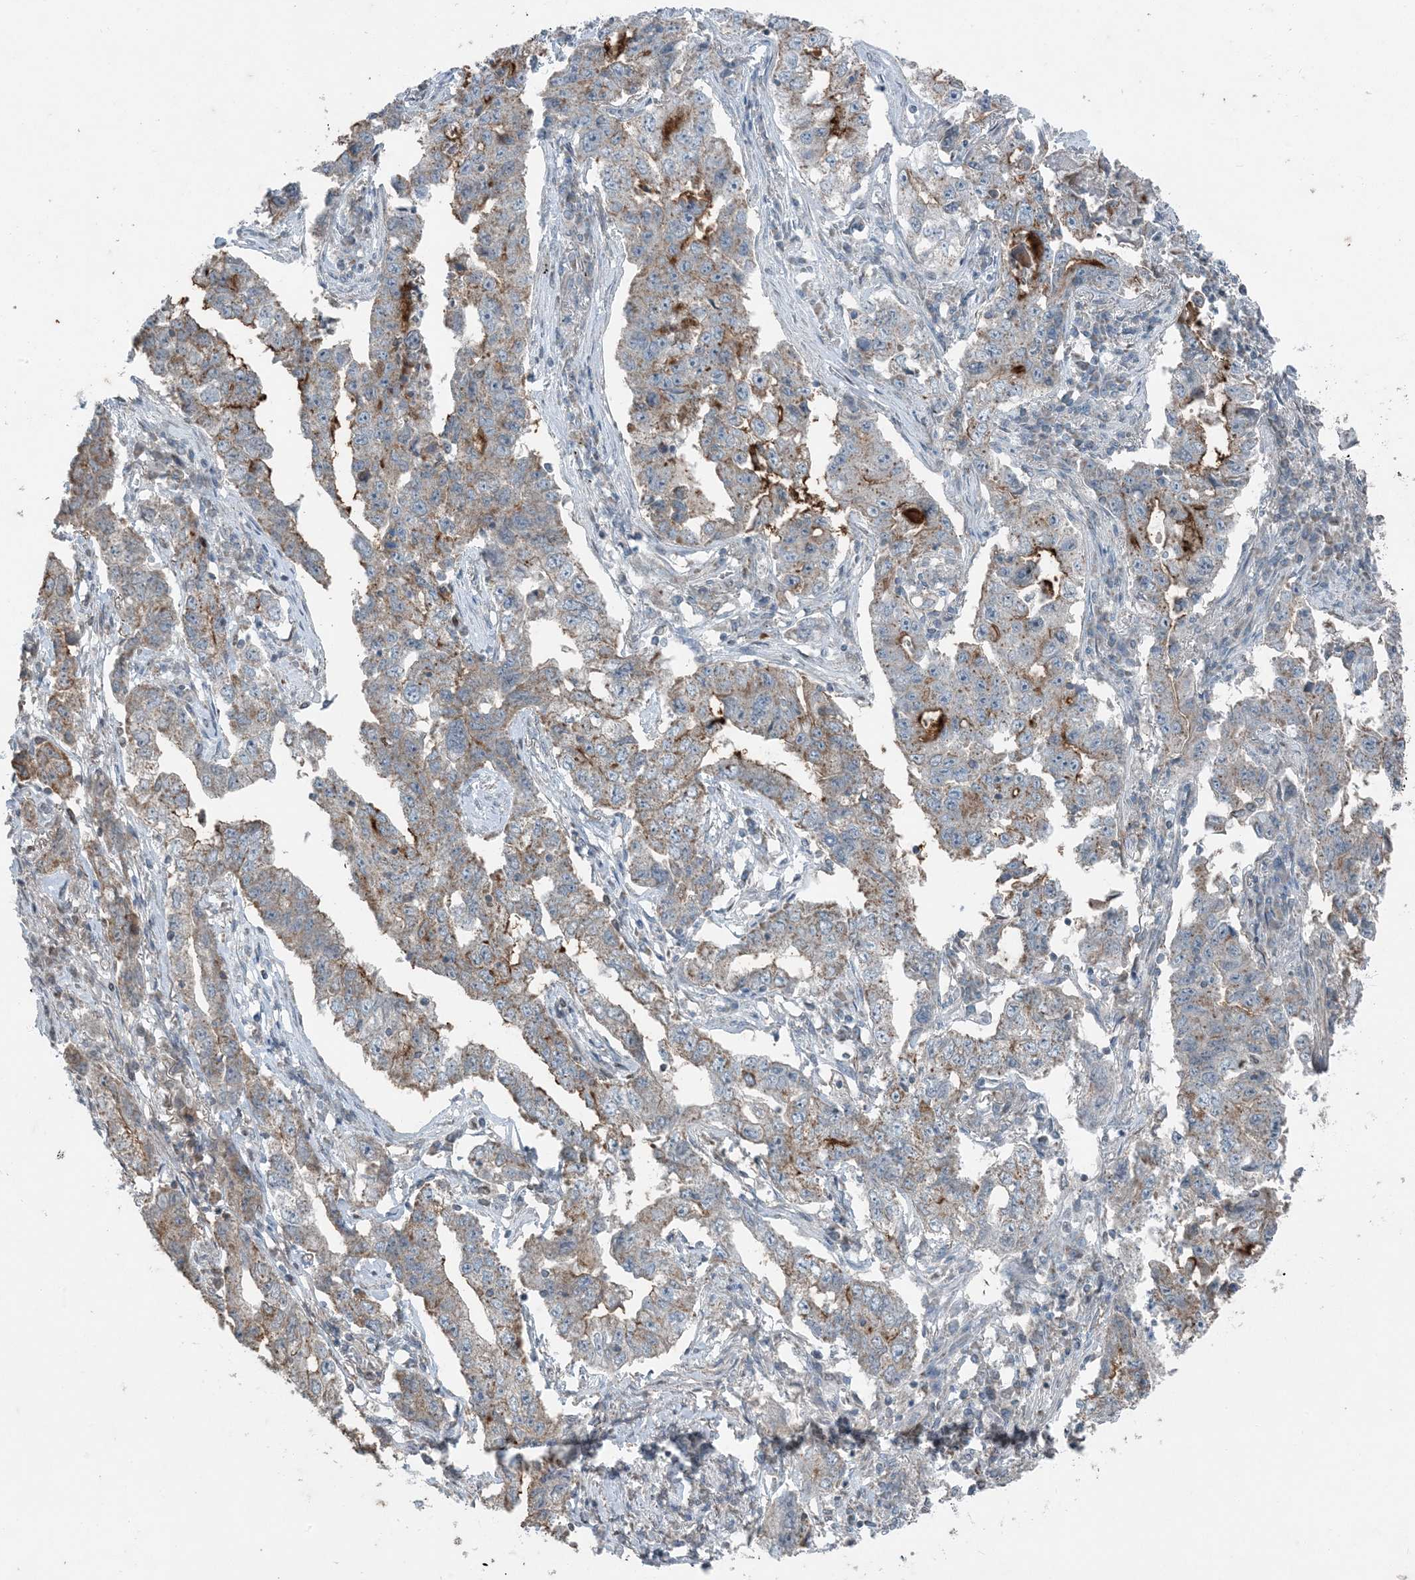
{"staining": {"intensity": "weak", "quantity": "25%-75%", "location": "cytoplasmic/membranous"}, "tissue": "lung cancer", "cell_type": "Tumor cells", "image_type": "cancer", "snomed": [{"axis": "morphology", "description": "Adenocarcinoma, NOS"}, {"axis": "topography", "description": "Lung"}], "caption": "Human lung adenocarcinoma stained with a brown dye exhibits weak cytoplasmic/membranous positive expression in about 25%-75% of tumor cells.", "gene": "GNL1", "patient": {"sex": "female", "age": 51}}